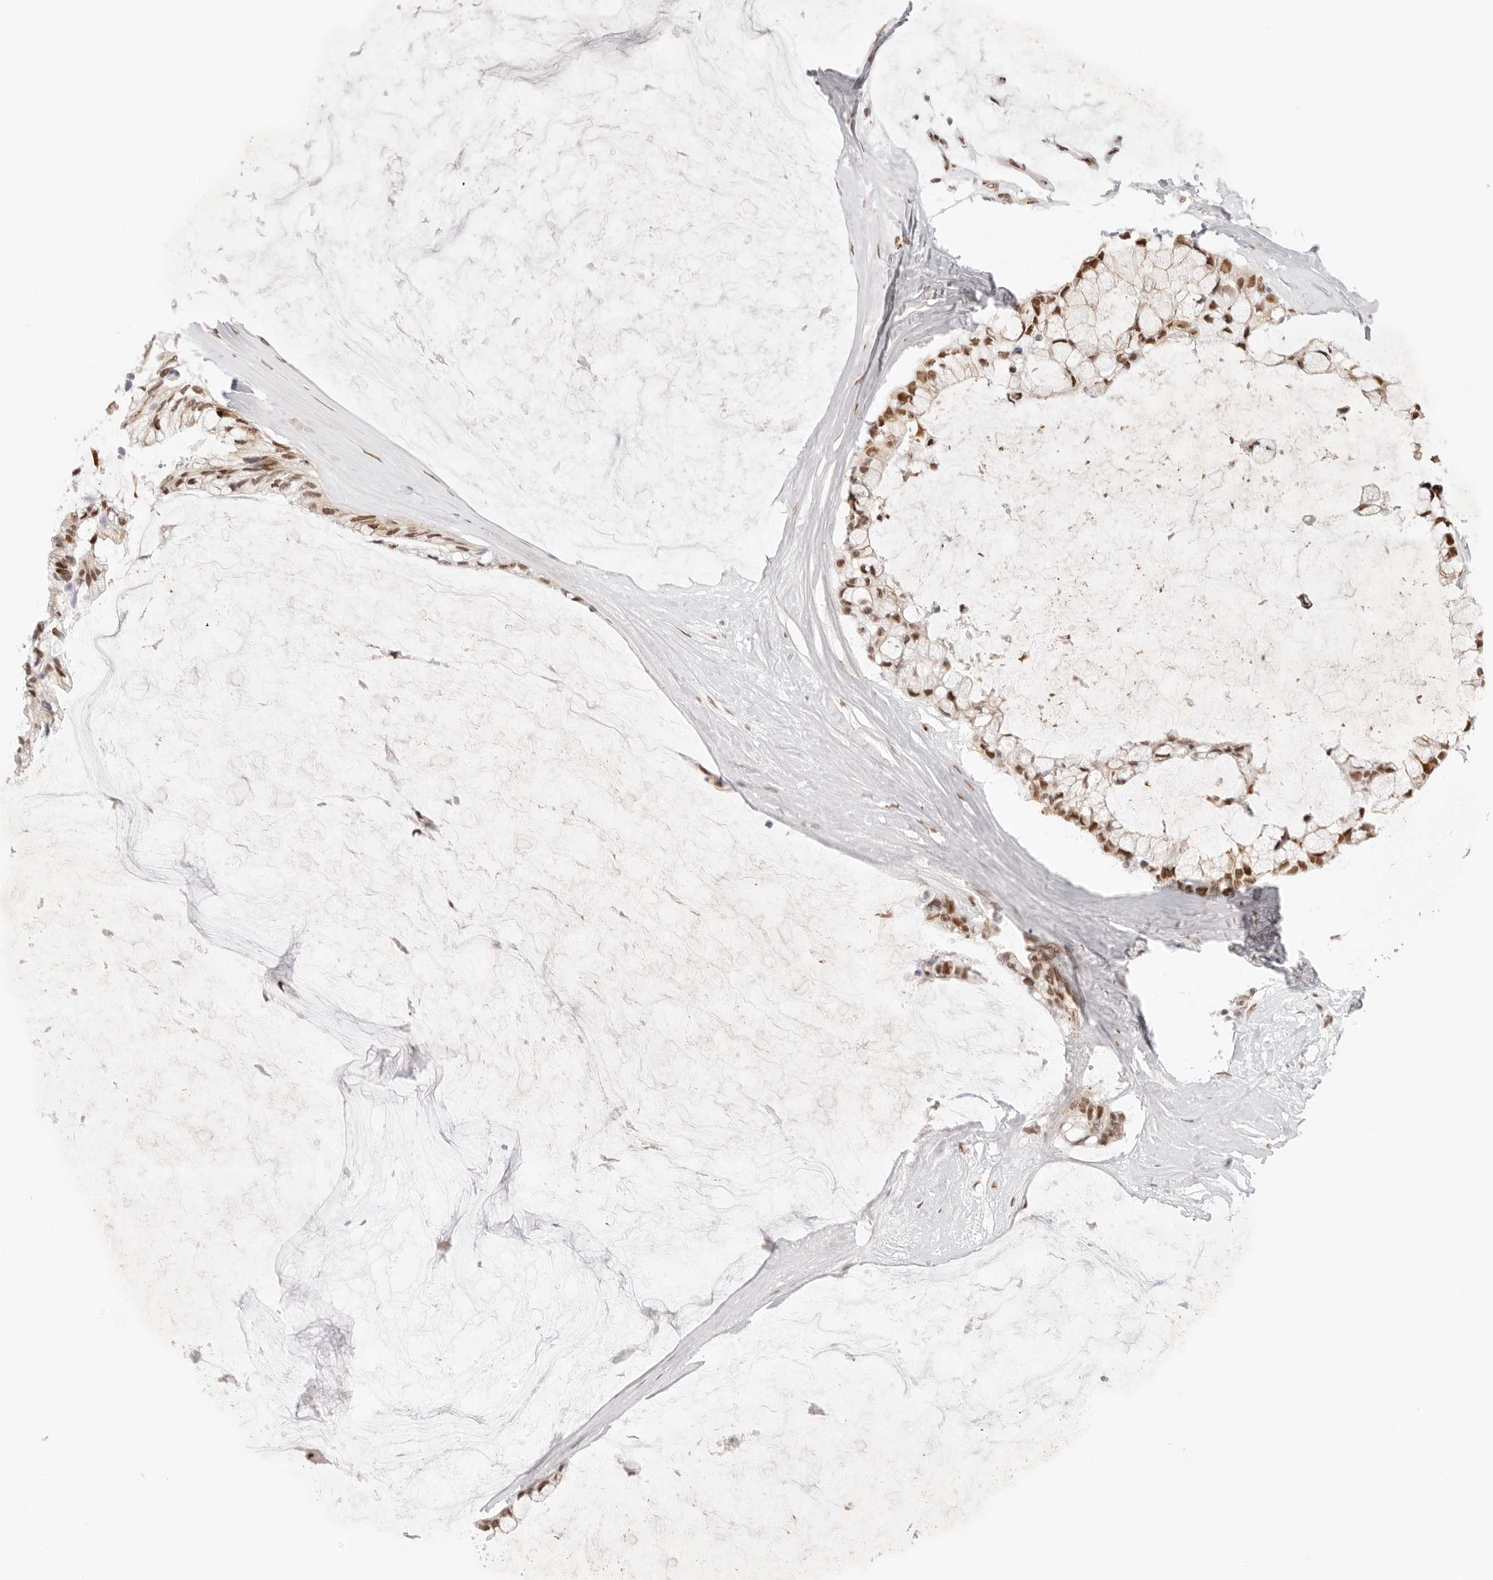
{"staining": {"intensity": "strong", "quantity": ">75%", "location": "nuclear"}, "tissue": "ovarian cancer", "cell_type": "Tumor cells", "image_type": "cancer", "snomed": [{"axis": "morphology", "description": "Cystadenocarcinoma, mucinous, NOS"}, {"axis": "topography", "description": "Ovary"}], "caption": "A brown stain labels strong nuclear staining of a protein in human mucinous cystadenocarcinoma (ovarian) tumor cells.", "gene": "HOXC5", "patient": {"sex": "female", "age": 39}}